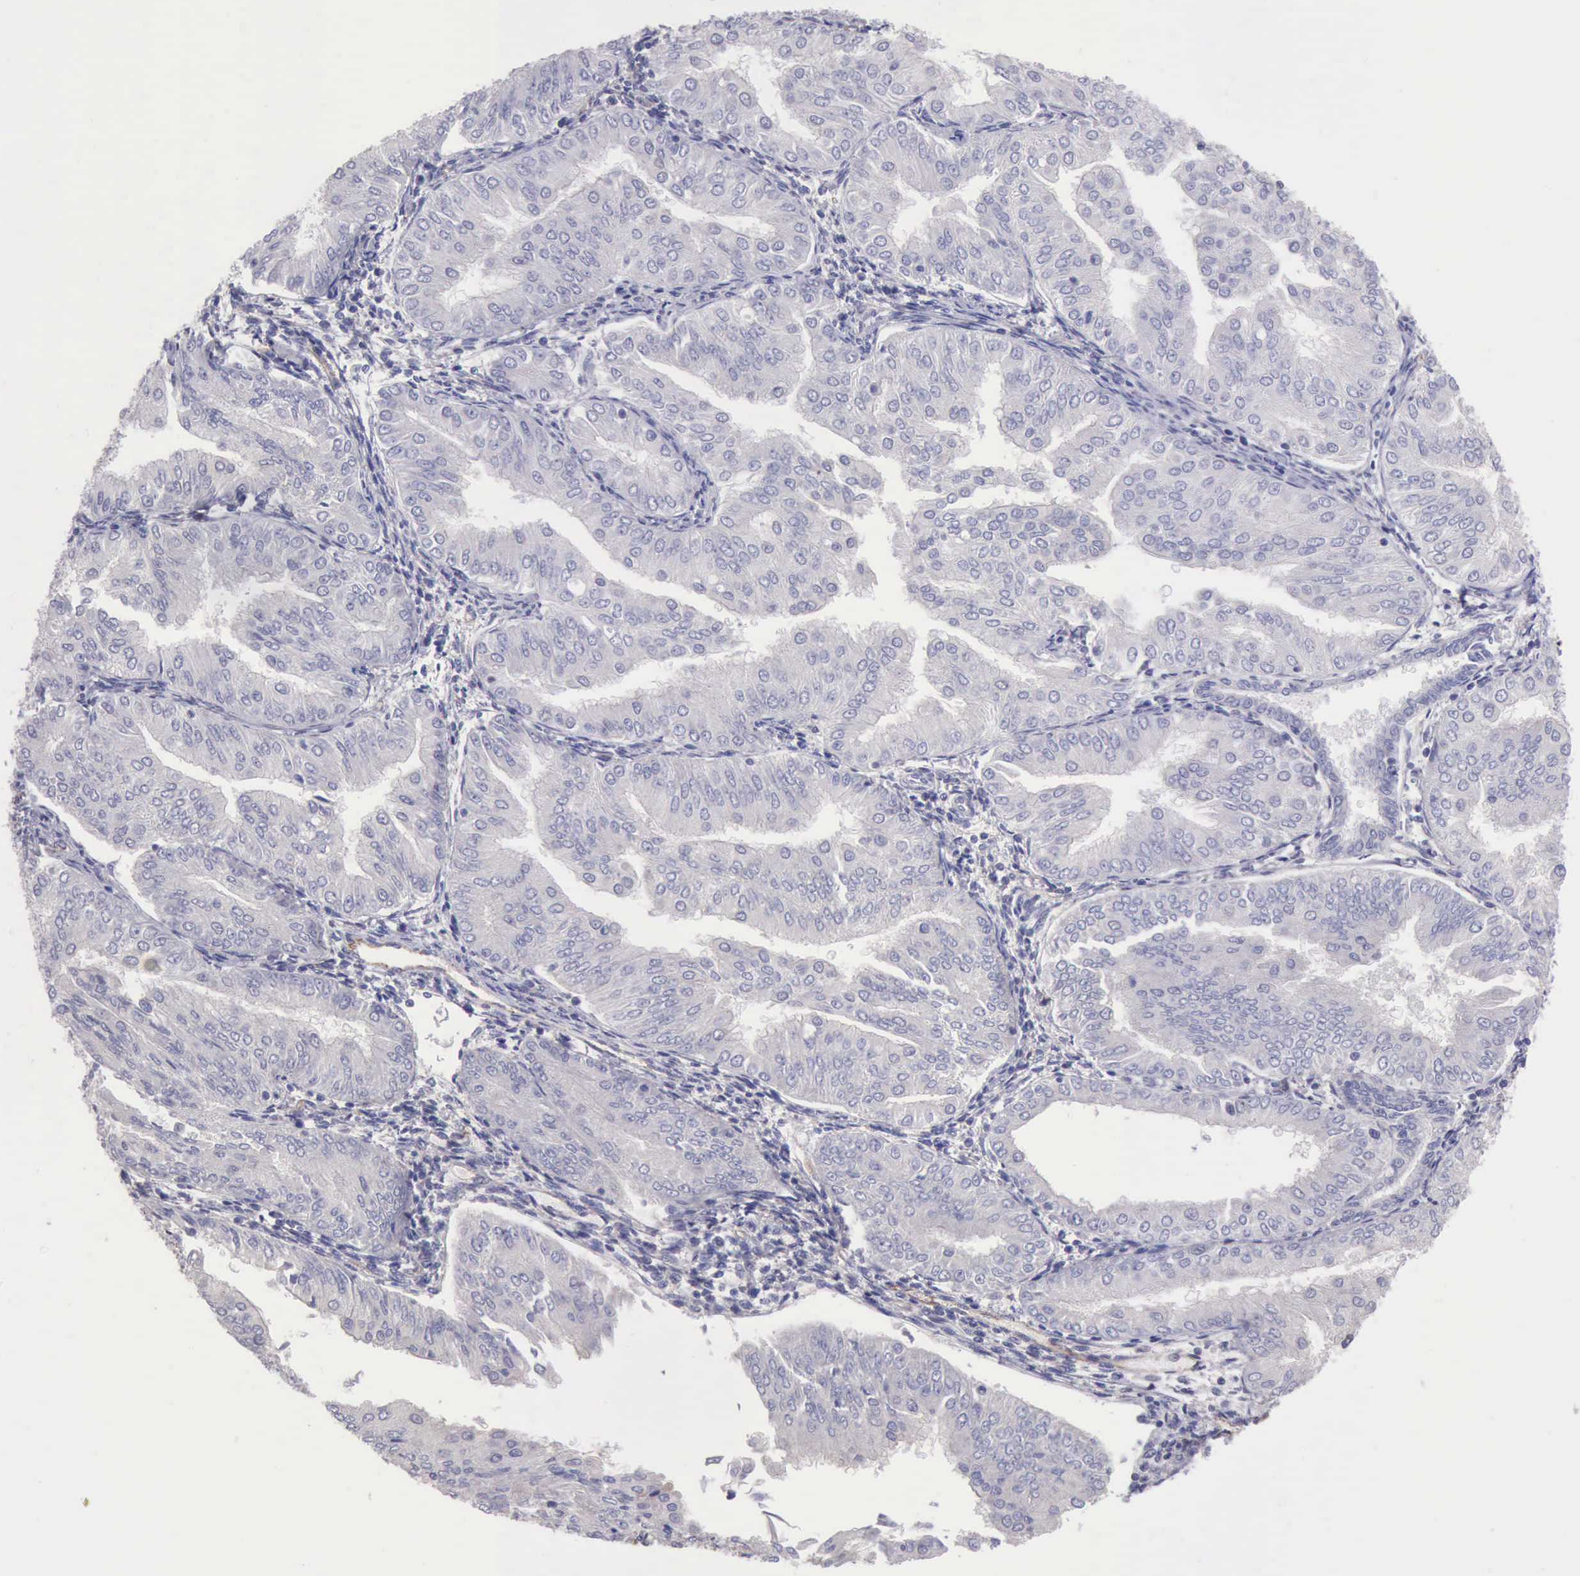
{"staining": {"intensity": "negative", "quantity": "none", "location": "none"}, "tissue": "endometrial cancer", "cell_type": "Tumor cells", "image_type": "cancer", "snomed": [{"axis": "morphology", "description": "Adenocarcinoma, NOS"}, {"axis": "topography", "description": "Endometrium"}], "caption": "Tumor cells are negative for protein expression in human endometrial cancer. (DAB (3,3'-diaminobenzidine) immunohistochemistry (IHC) with hematoxylin counter stain).", "gene": "KCND1", "patient": {"sex": "female", "age": 53}}